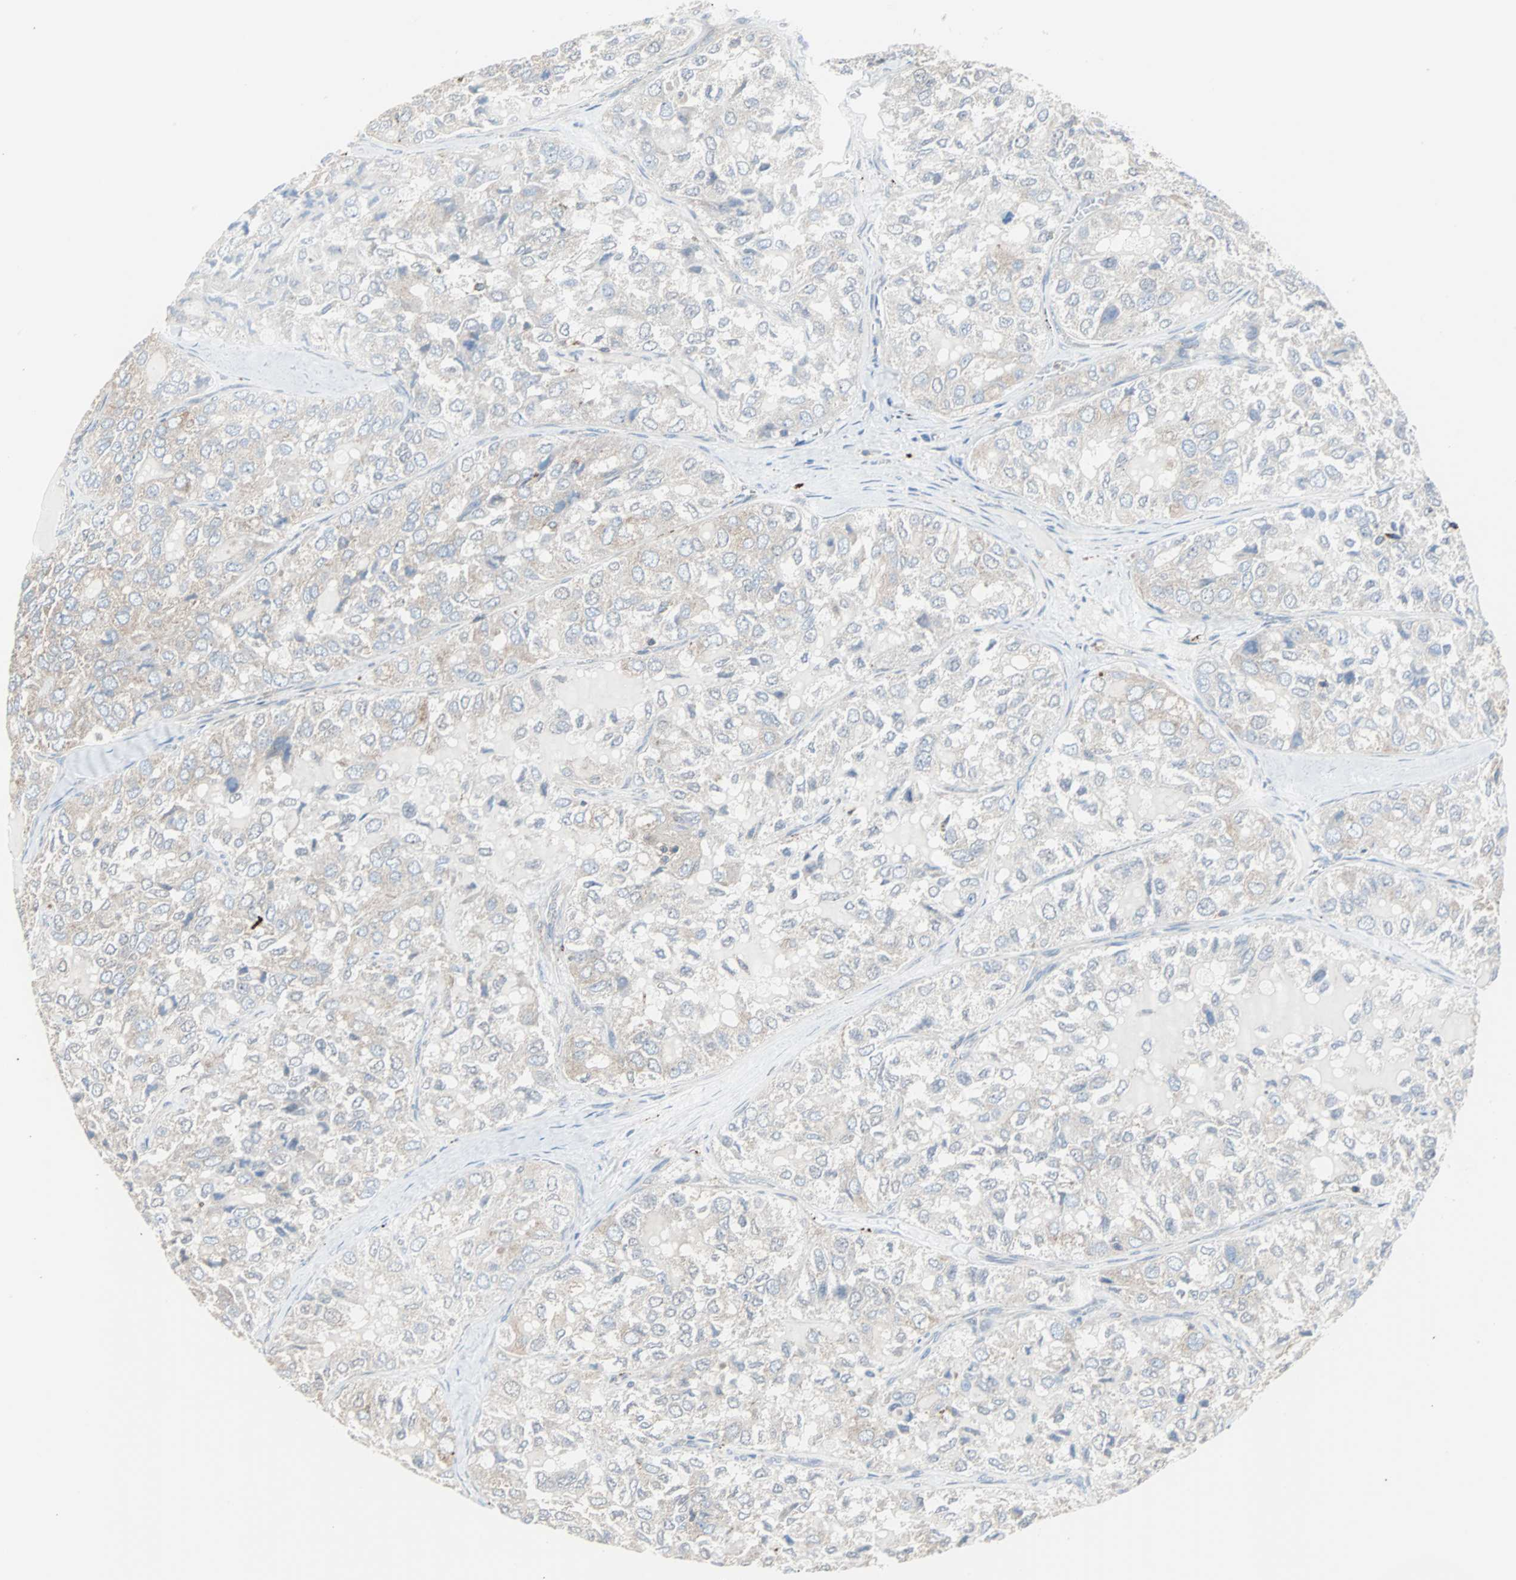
{"staining": {"intensity": "weak", "quantity": ">75%", "location": "cytoplasmic/membranous"}, "tissue": "thyroid cancer", "cell_type": "Tumor cells", "image_type": "cancer", "snomed": [{"axis": "morphology", "description": "Follicular adenoma carcinoma, NOS"}, {"axis": "topography", "description": "Thyroid gland"}], "caption": "High-power microscopy captured an immunohistochemistry micrograph of thyroid cancer, revealing weak cytoplasmic/membranous expression in about >75% of tumor cells.", "gene": "RELA", "patient": {"sex": "male", "age": 75}}